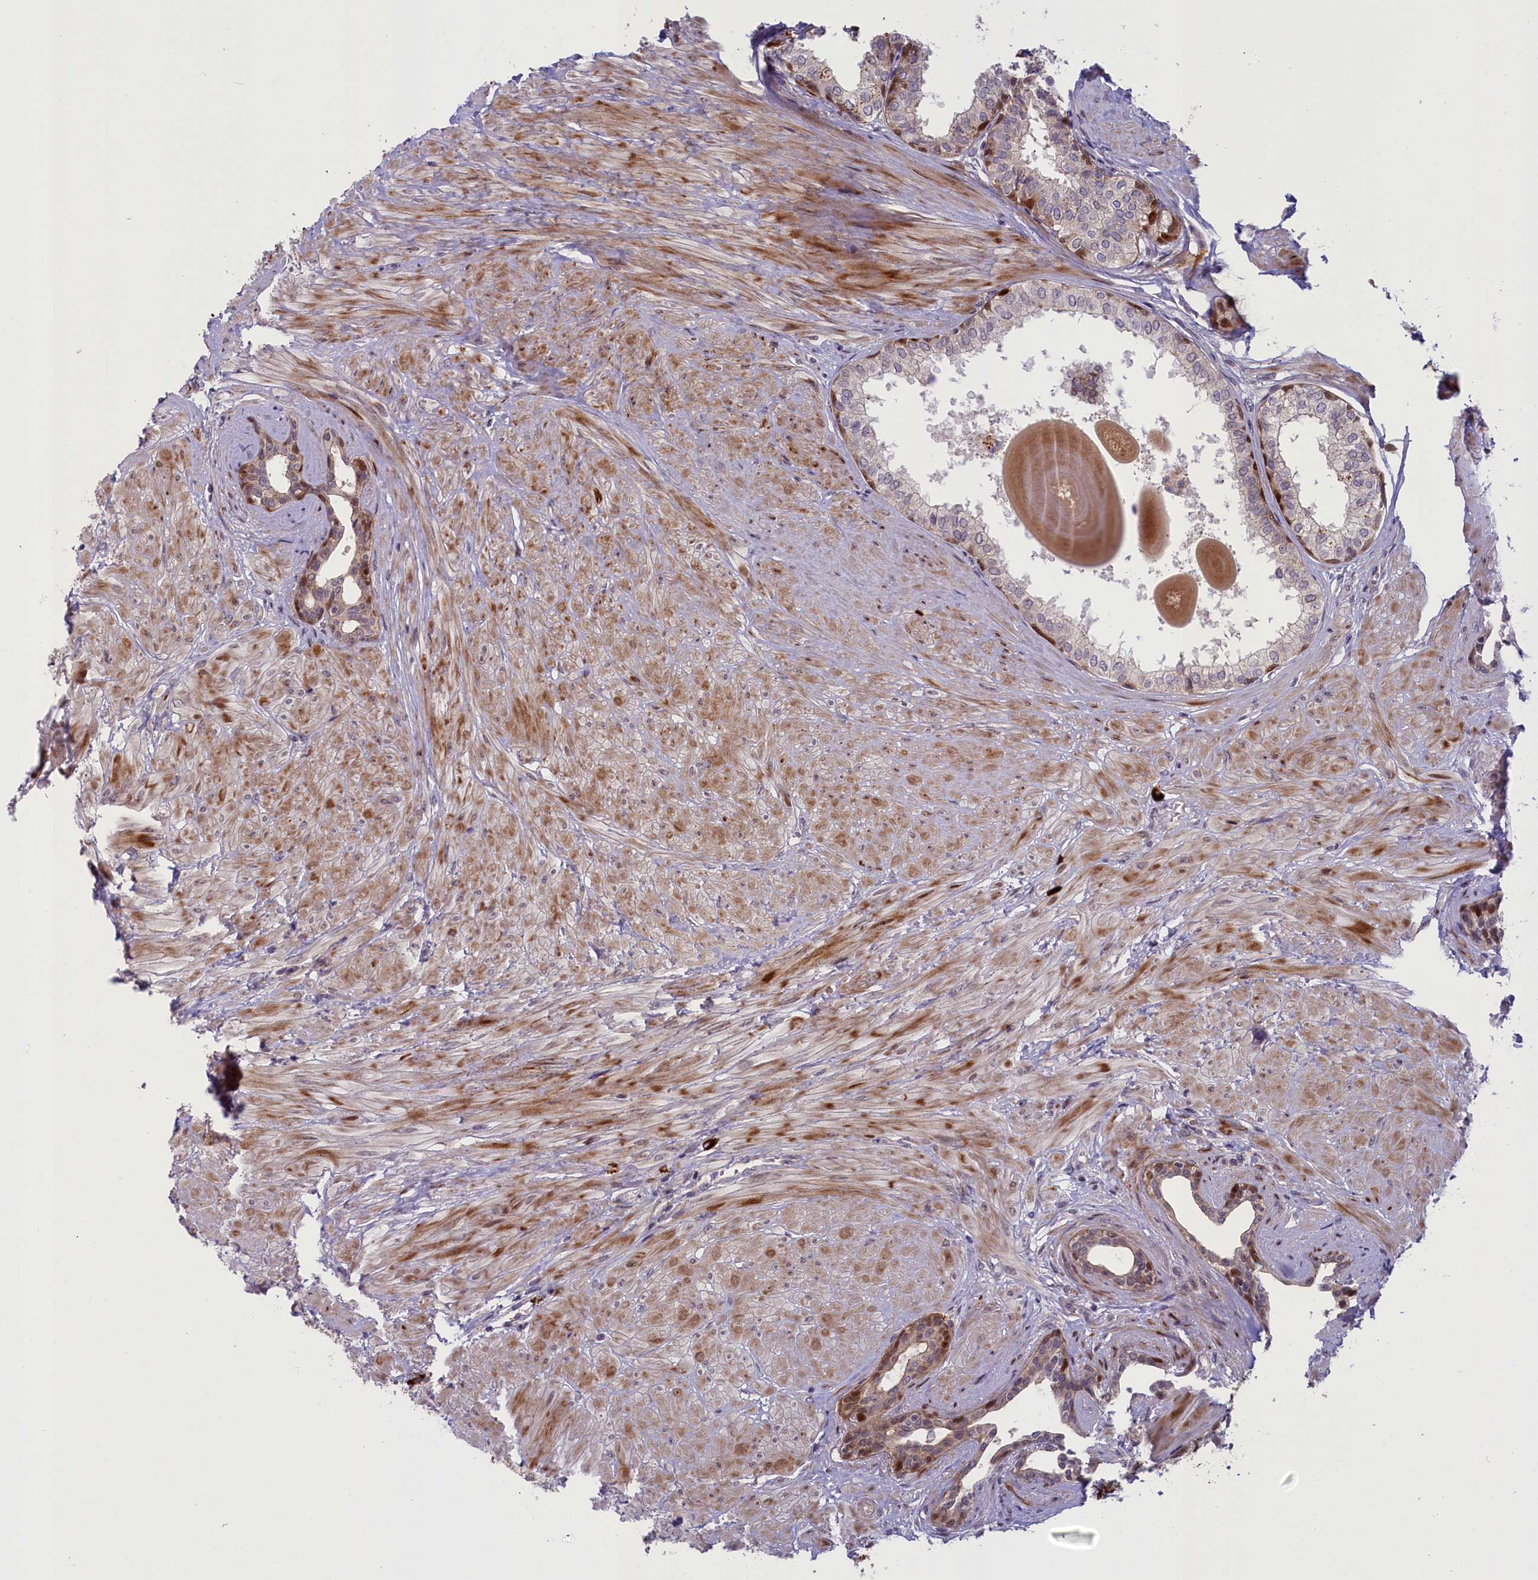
{"staining": {"intensity": "strong", "quantity": "25%-75%", "location": "cytoplasmic/membranous"}, "tissue": "prostate", "cell_type": "Glandular cells", "image_type": "normal", "snomed": [{"axis": "morphology", "description": "Normal tissue, NOS"}, {"axis": "topography", "description": "Prostate"}], "caption": "Prostate stained with immunohistochemistry (IHC) demonstrates strong cytoplasmic/membranous positivity in approximately 25%-75% of glandular cells.", "gene": "CCL23", "patient": {"sex": "male", "age": 48}}